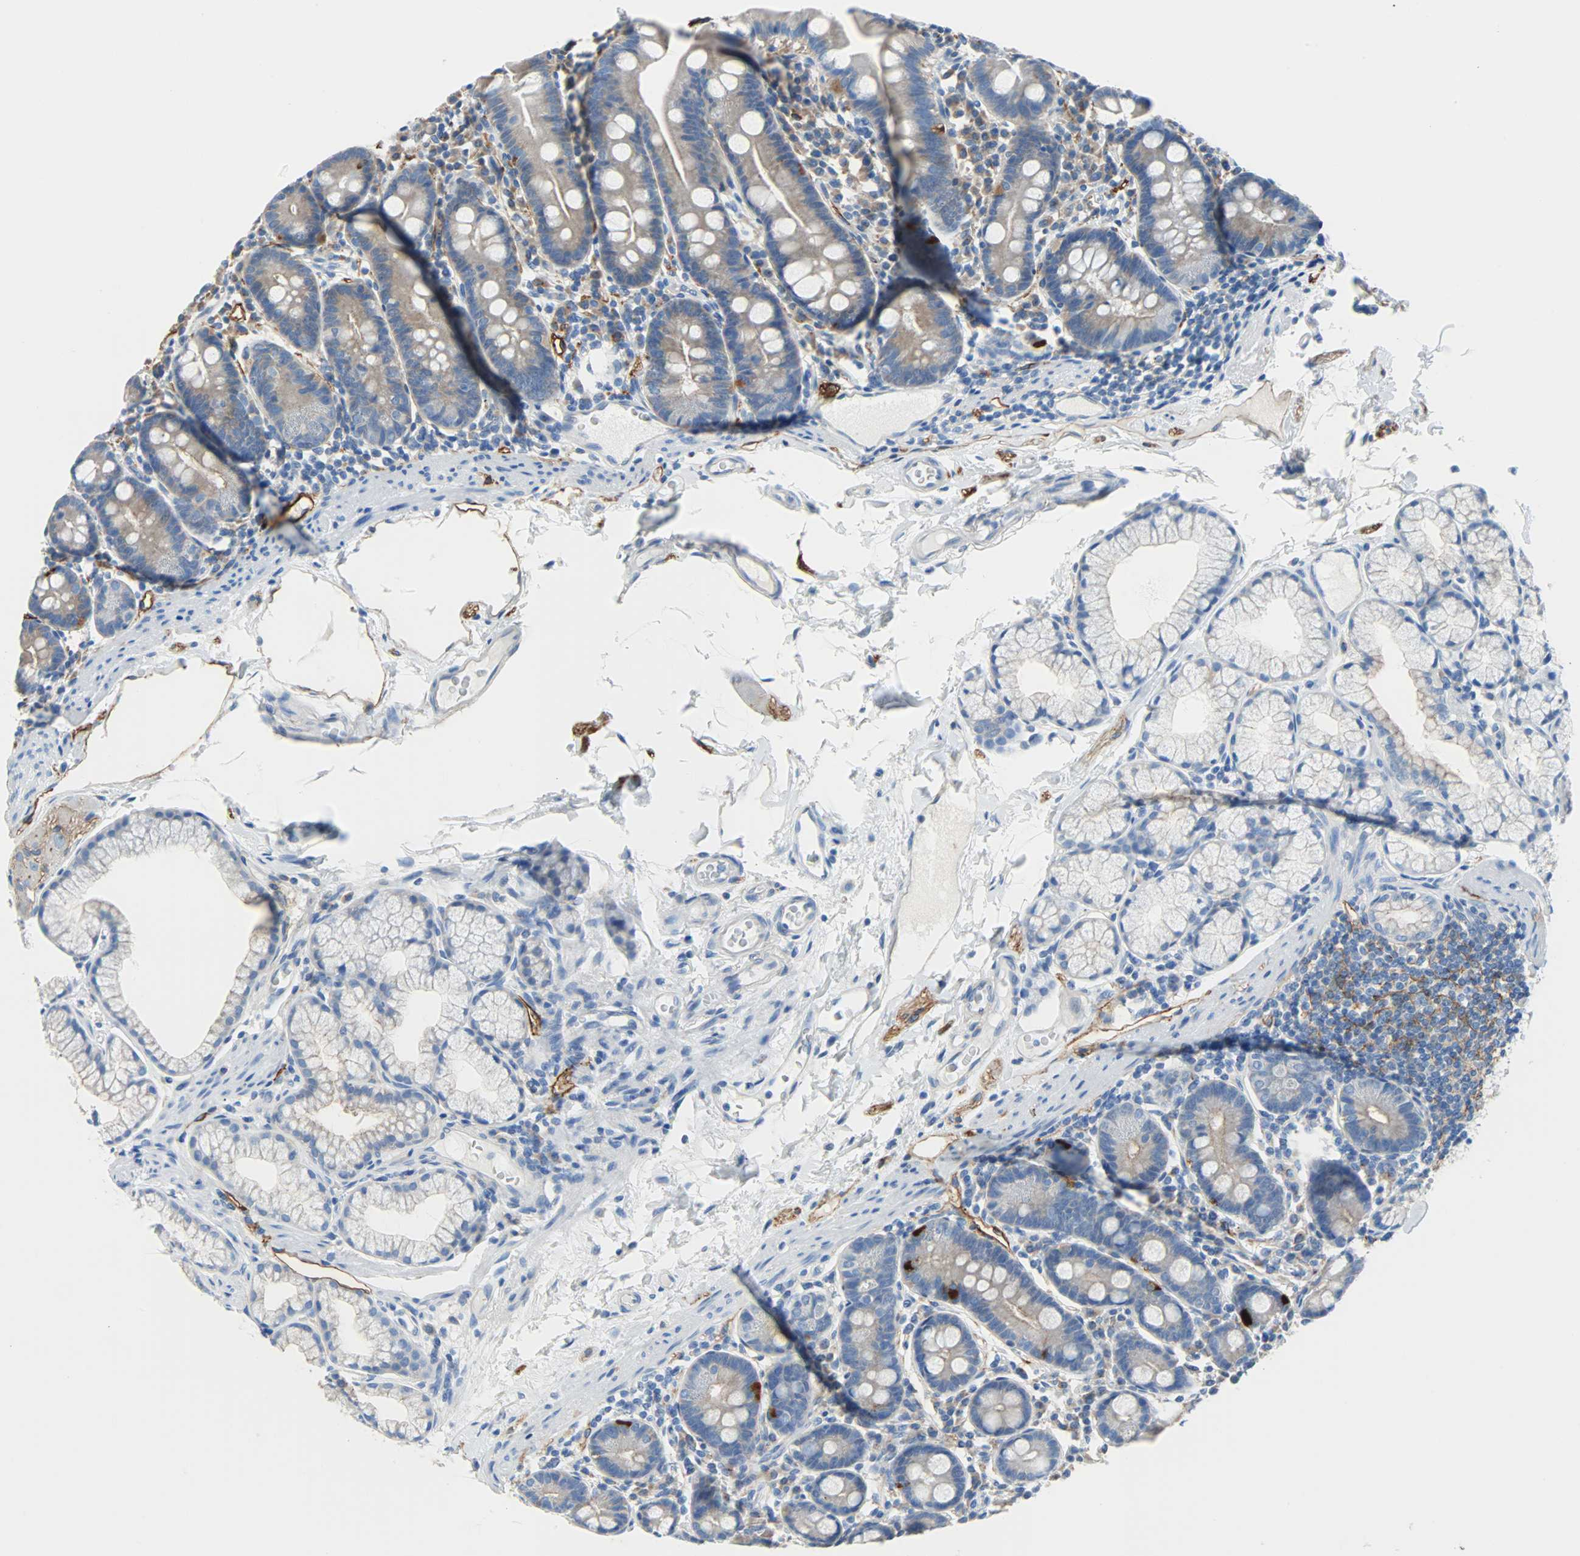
{"staining": {"intensity": "weak", "quantity": "<25%", "location": "cytoplasmic/membranous"}, "tissue": "duodenum", "cell_type": "Glandular cells", "image_type": "normal", "snomed": [{"axis": "morphology", "description": "Normal tissue, NOS"}, {"axis": "topography", "description": "Duodenum"}], "caption": "Immunohistochemistry (IHC) micrograph of unremarkable human duodenum stained for a protein (brown), which shows no staining in glandular cells. (DAB IHC, high magnification).", "gene": "PDPN", "patient": {"sex": "male", "age": 50}}